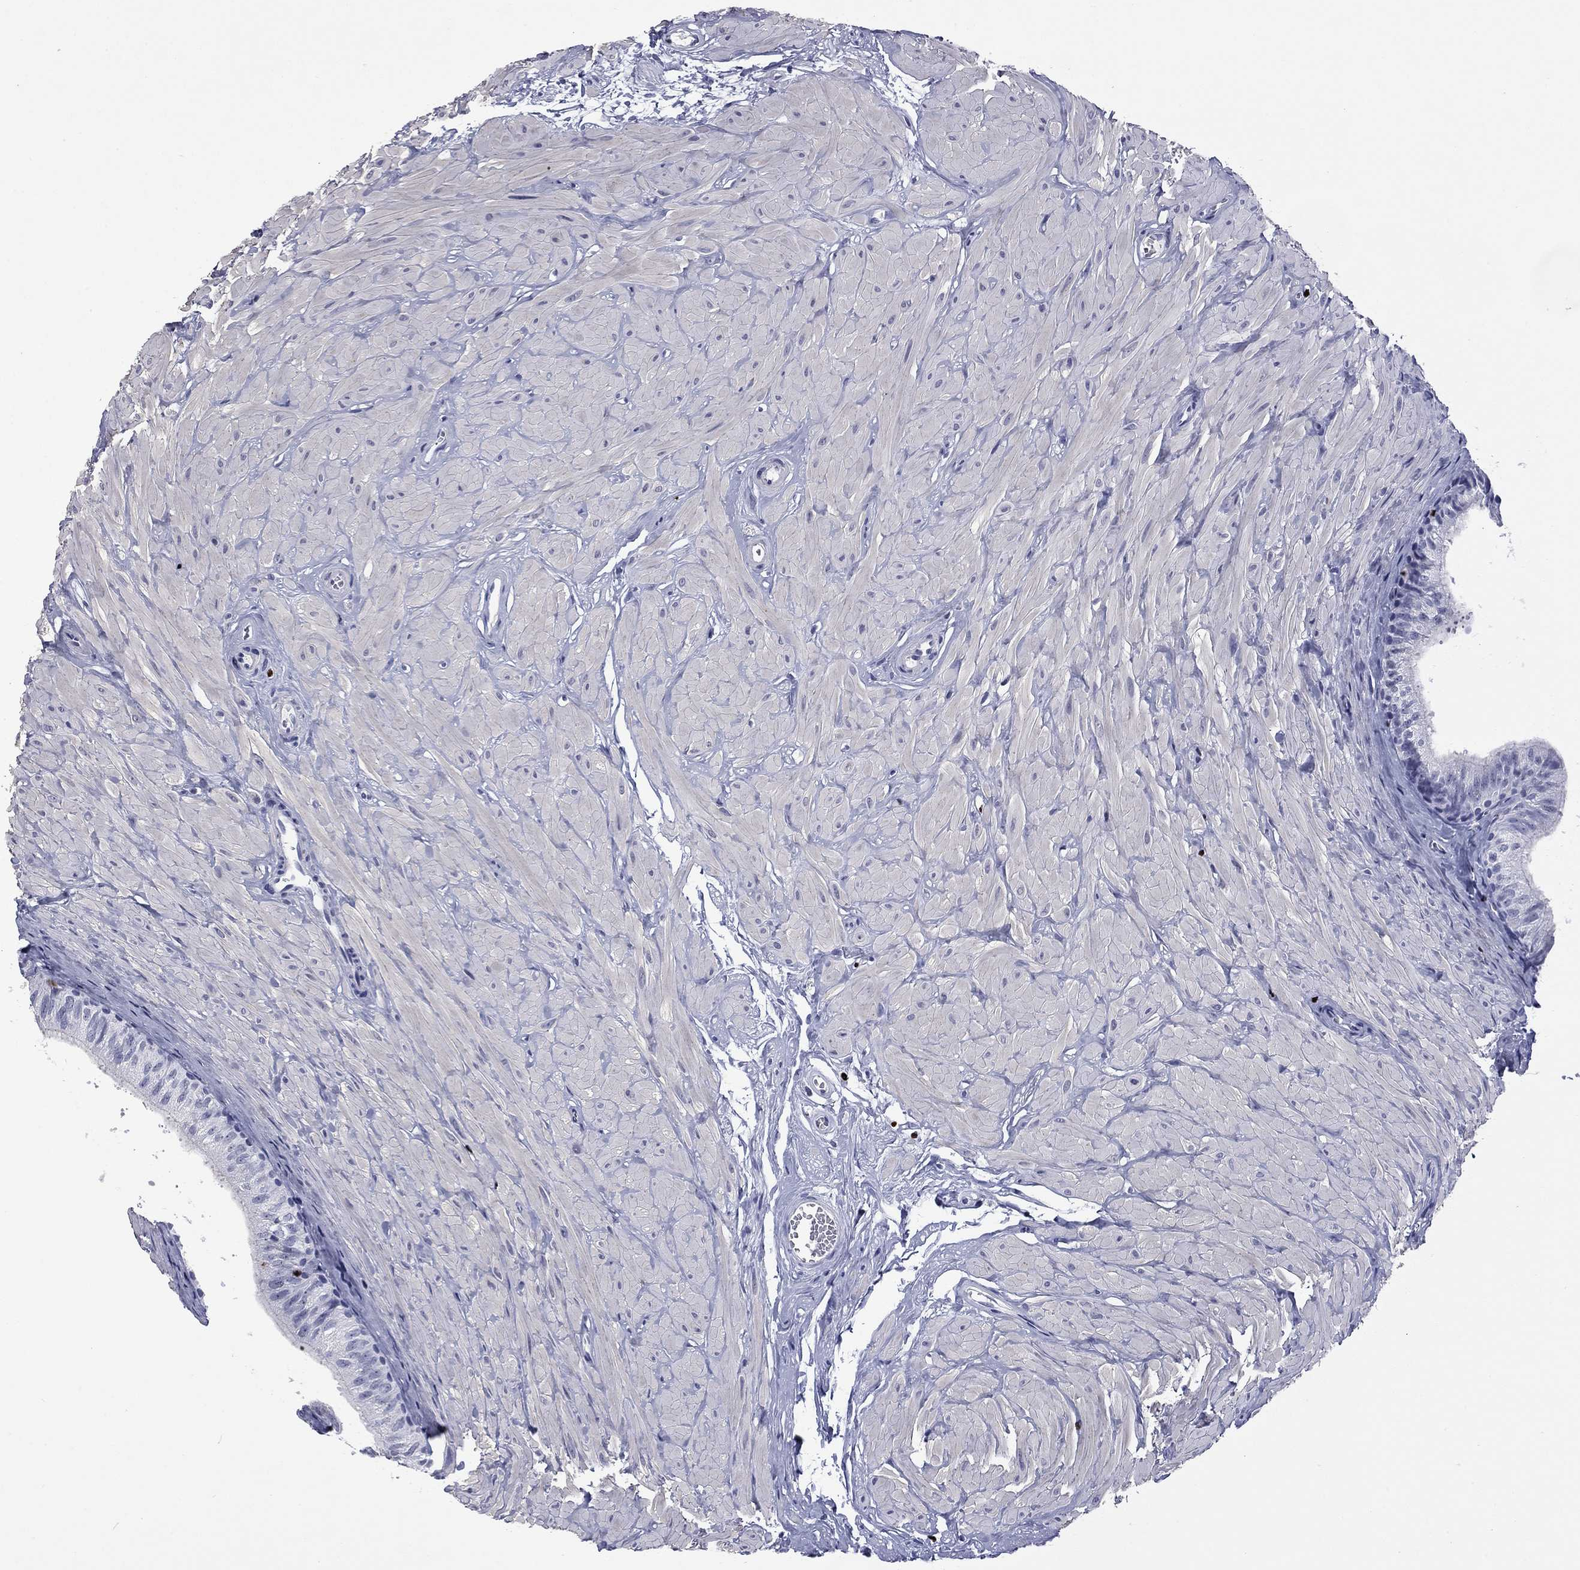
{"staining": {"intensity": "negative", "quantity": "none", "location": "none"}, "tissue": "epididymis", "cell_type": "Glandular cells", "image_type": "normal", "snomed": [{"axis": "morphology", "description": "Normal tissue, NOS"}, {"axis": "topography", "description": "Epididymis"}, {"axis": "topography", "description": "Vas deferens"}], "caption": "DAB immunohistochemical staining of normal epididymis exhibits no significant expression in glandular cells. (DAB (3,3'-diaminobenzidine) immunohistochemistry (IHC), high magnification).", "gene": "IKZF3", "patient": {"sex": "male", "age": 23}}